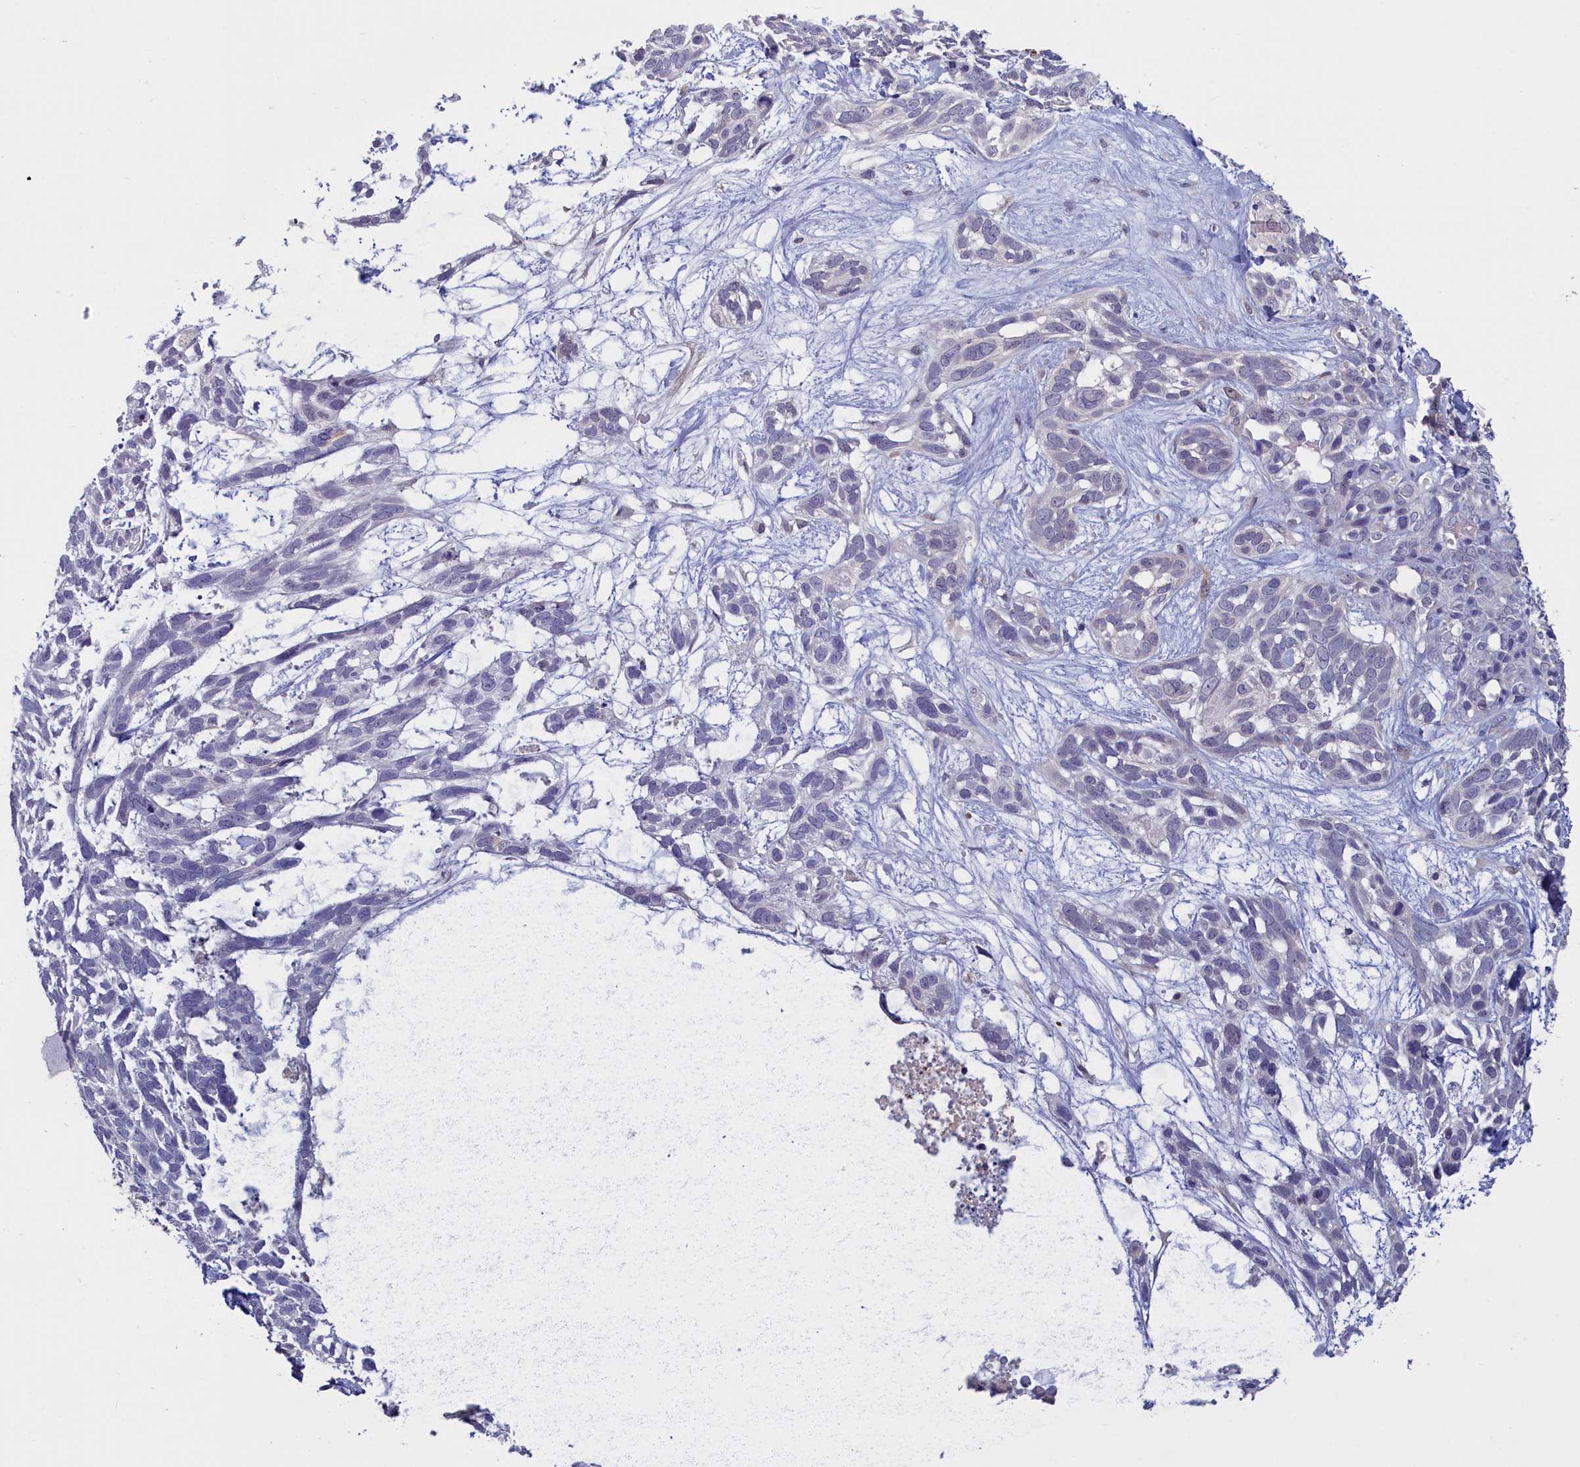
{"staining": {"intensity": "negative", "quantity": "none", "location": "none"}, "tissue": "skin cancer", "cell_type": "Tumor cells", "image_type": "cancer", "snomed": [{"axis": "morphology", "description": "Basal cell carcinoma"}, {"axis": "topography", "description": "Skin"}], "caption": "An IHC micrograph of skin cancer is shown. There is no staining in tumor cells of skin cancer.", "gene": "UCHL3", "patient": {"sex": "male", "age": 88}}